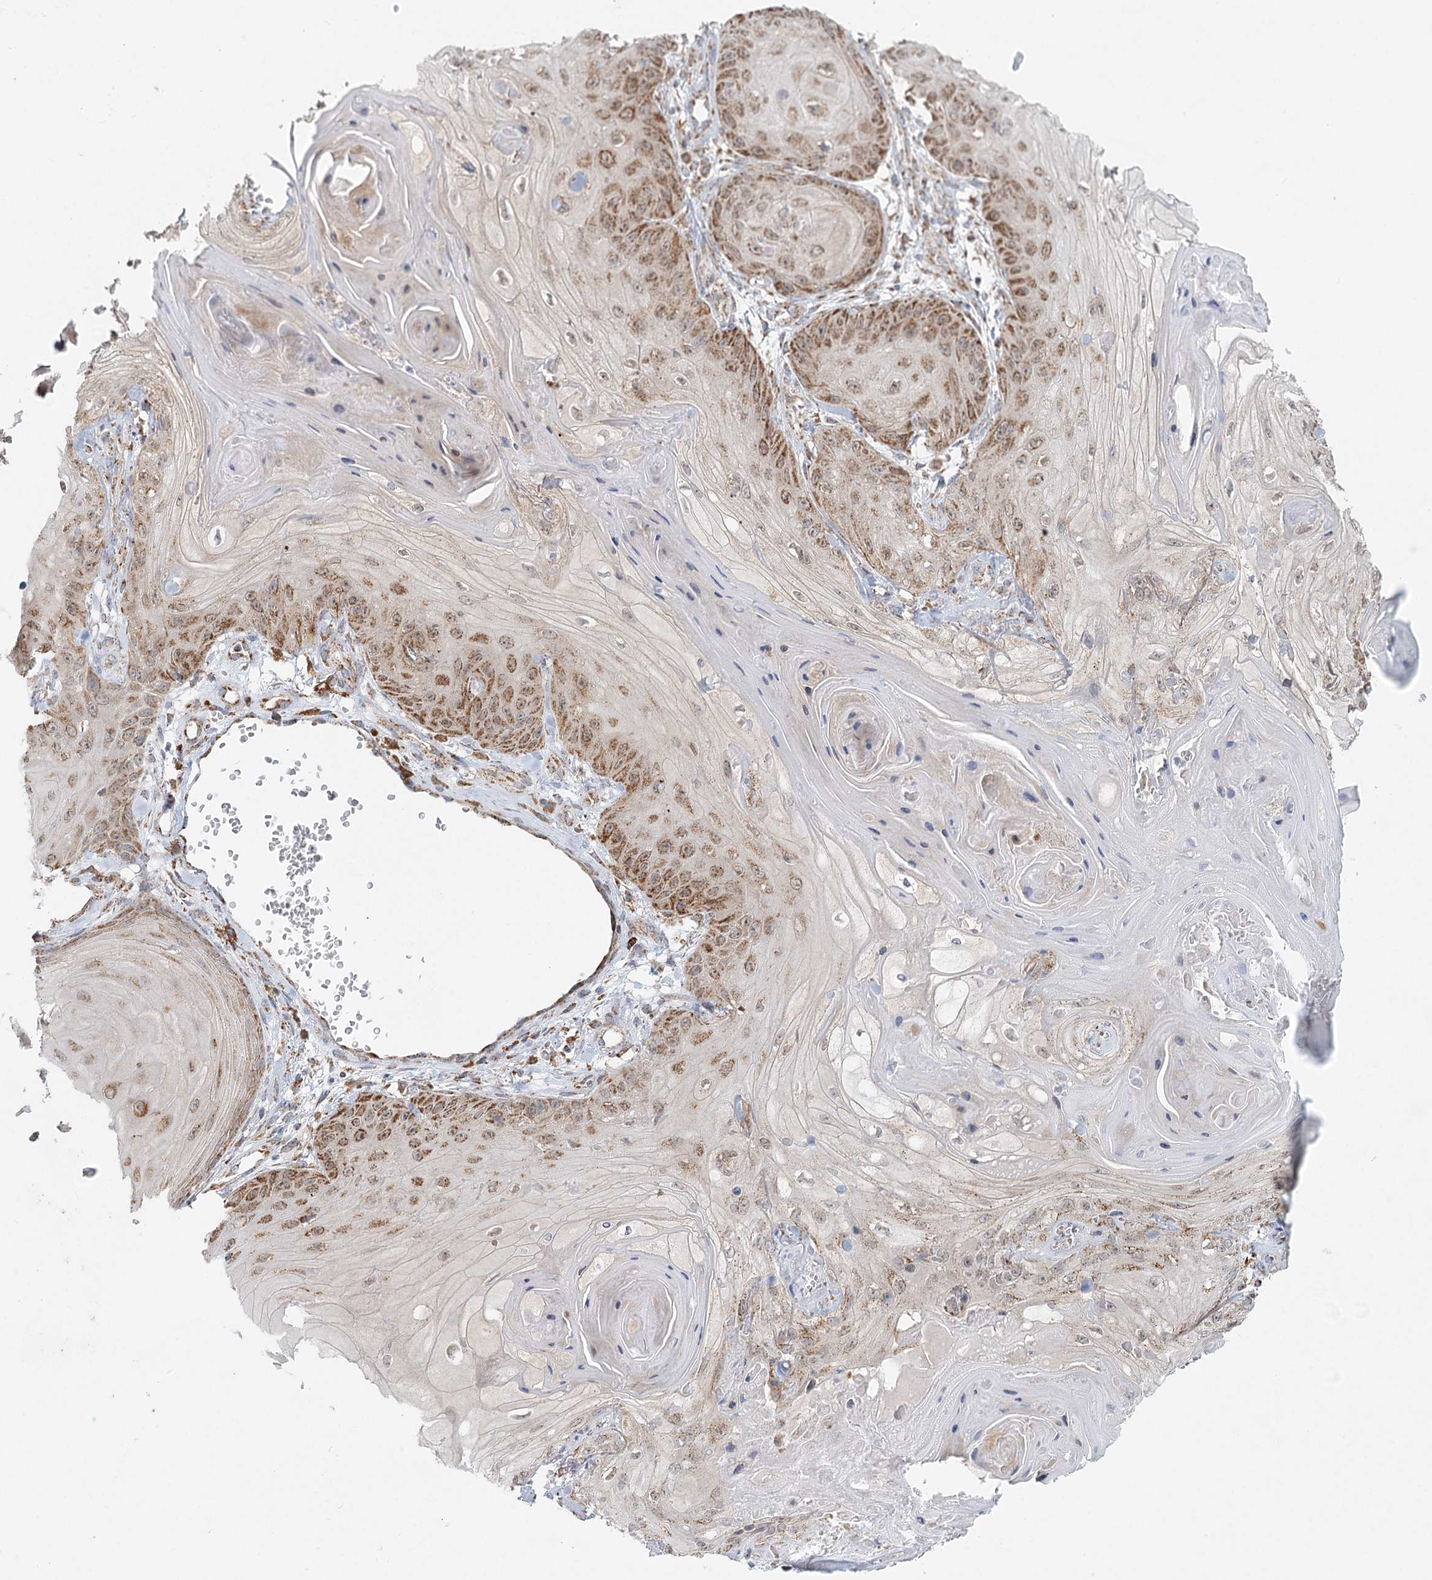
{"staining": {"intensity": "moderate", "quantity": "<25%", "location": "cytoplasmic/membranous"}, "tissue": "skin cancer", "cell_type": "Tumor cells", "image_type": "cancer", "snomed": [{"axis": "morphology", "description": "Squamous cell carcinoma, NOS"}, {"axis": "topography", "description": "Skin"}], "caption": "Brown immunohistochemical staining in human skin cancer (squamous cell carcinoma) reveals moderate cytoplasmic/membranous expression in approximately <25% of tumor cells. (DAB (3,3'-diaminobenzidine) = brown stain, brightfield microscopy at high magnification).", "gene": "TAS1R1", "patient": {"sex": "male", "age": 74}}